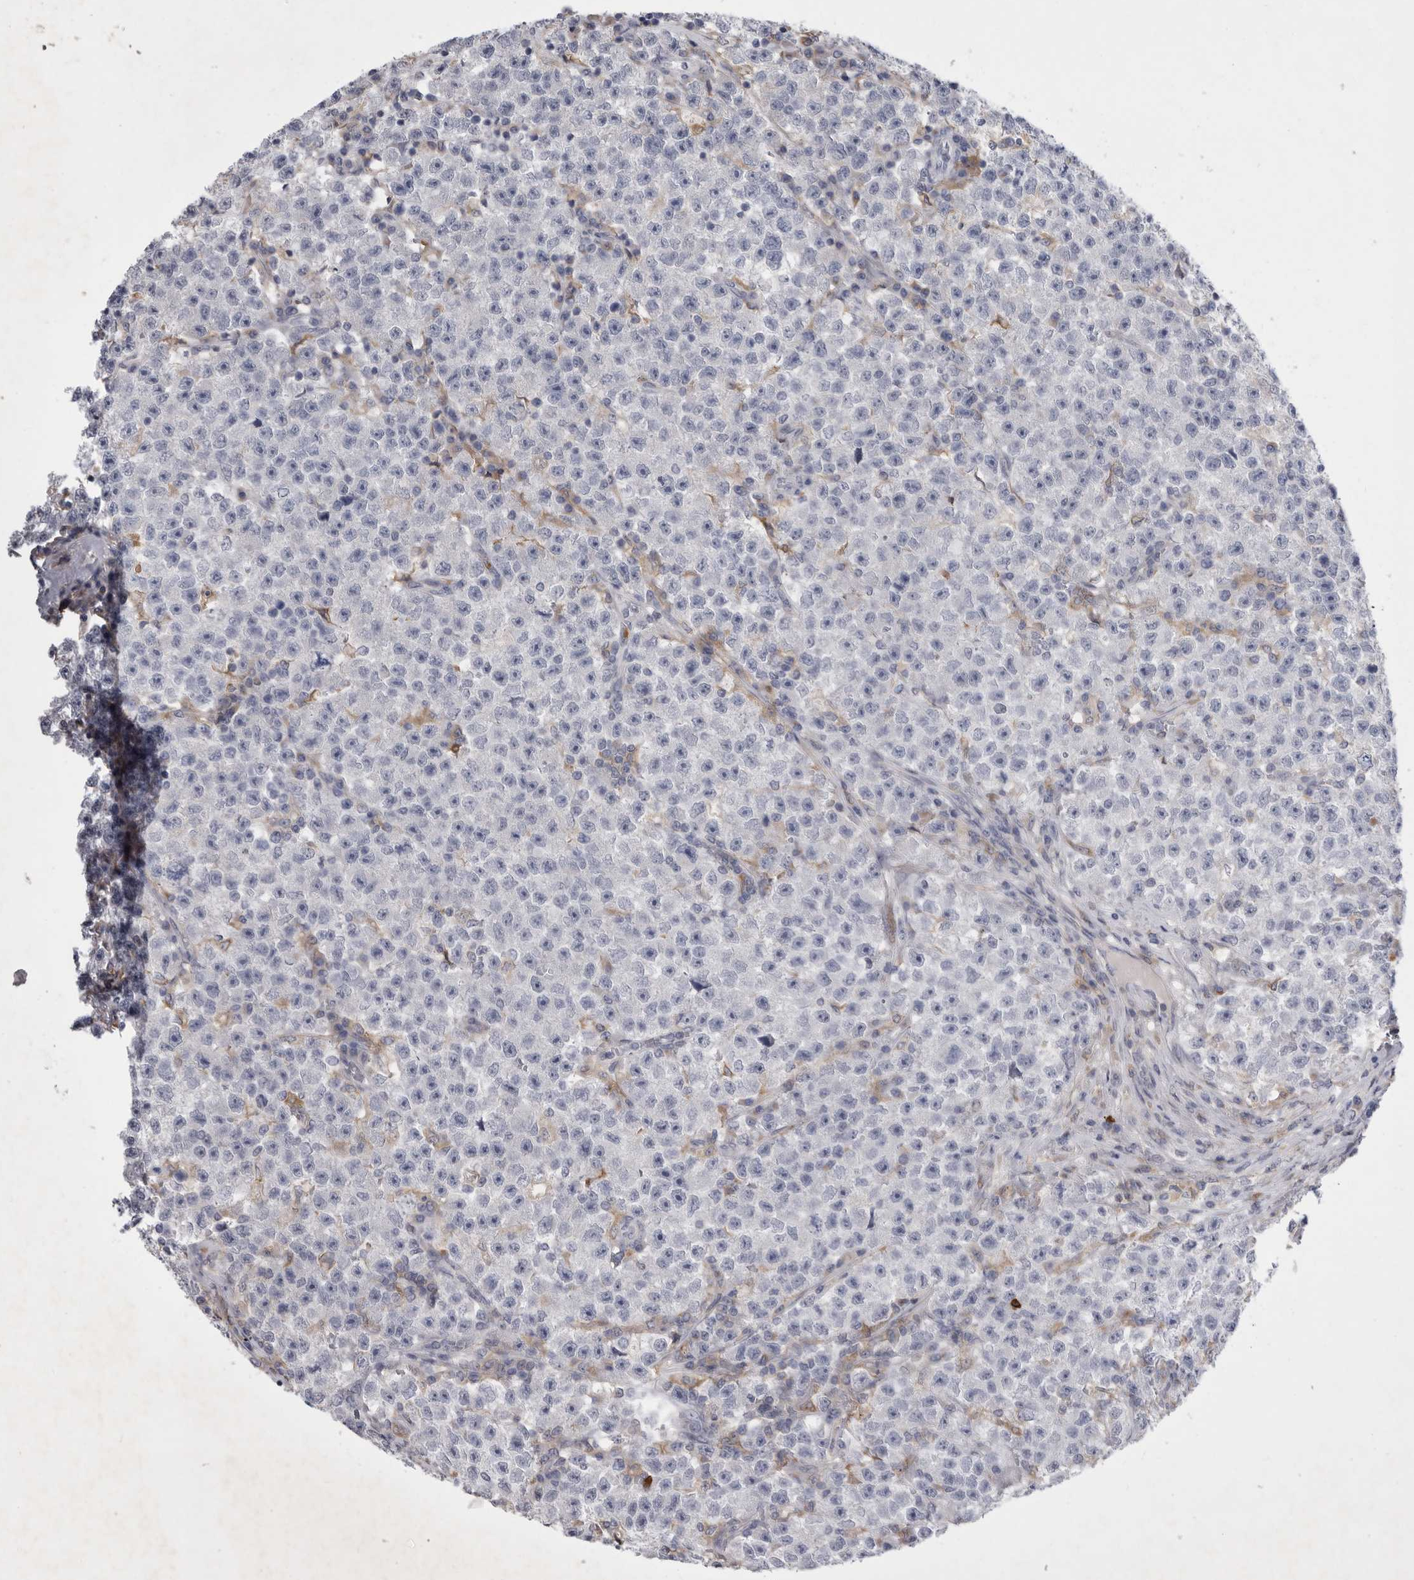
{"staining": {"intensity": "negative", "quantity": "none", "location": "none"}, "tissue": "testis cancer", "cell_type": "Tumor cells", "image_type": "cancer", "snomed": [{"axis": "morphology", "description": "Seminoma, NOS"}, {"axis": "topography", "description": "Testis"}], "caption": "This histopathology image is of testis seminoma stained with immunohistochemistry (IHC) to label a protein in brown with the nuclei are counter-stained blue. There is no staining in tumor cells.", "gene": "SIGLEC10", "patient": {"sex": "male", "age": 22}}